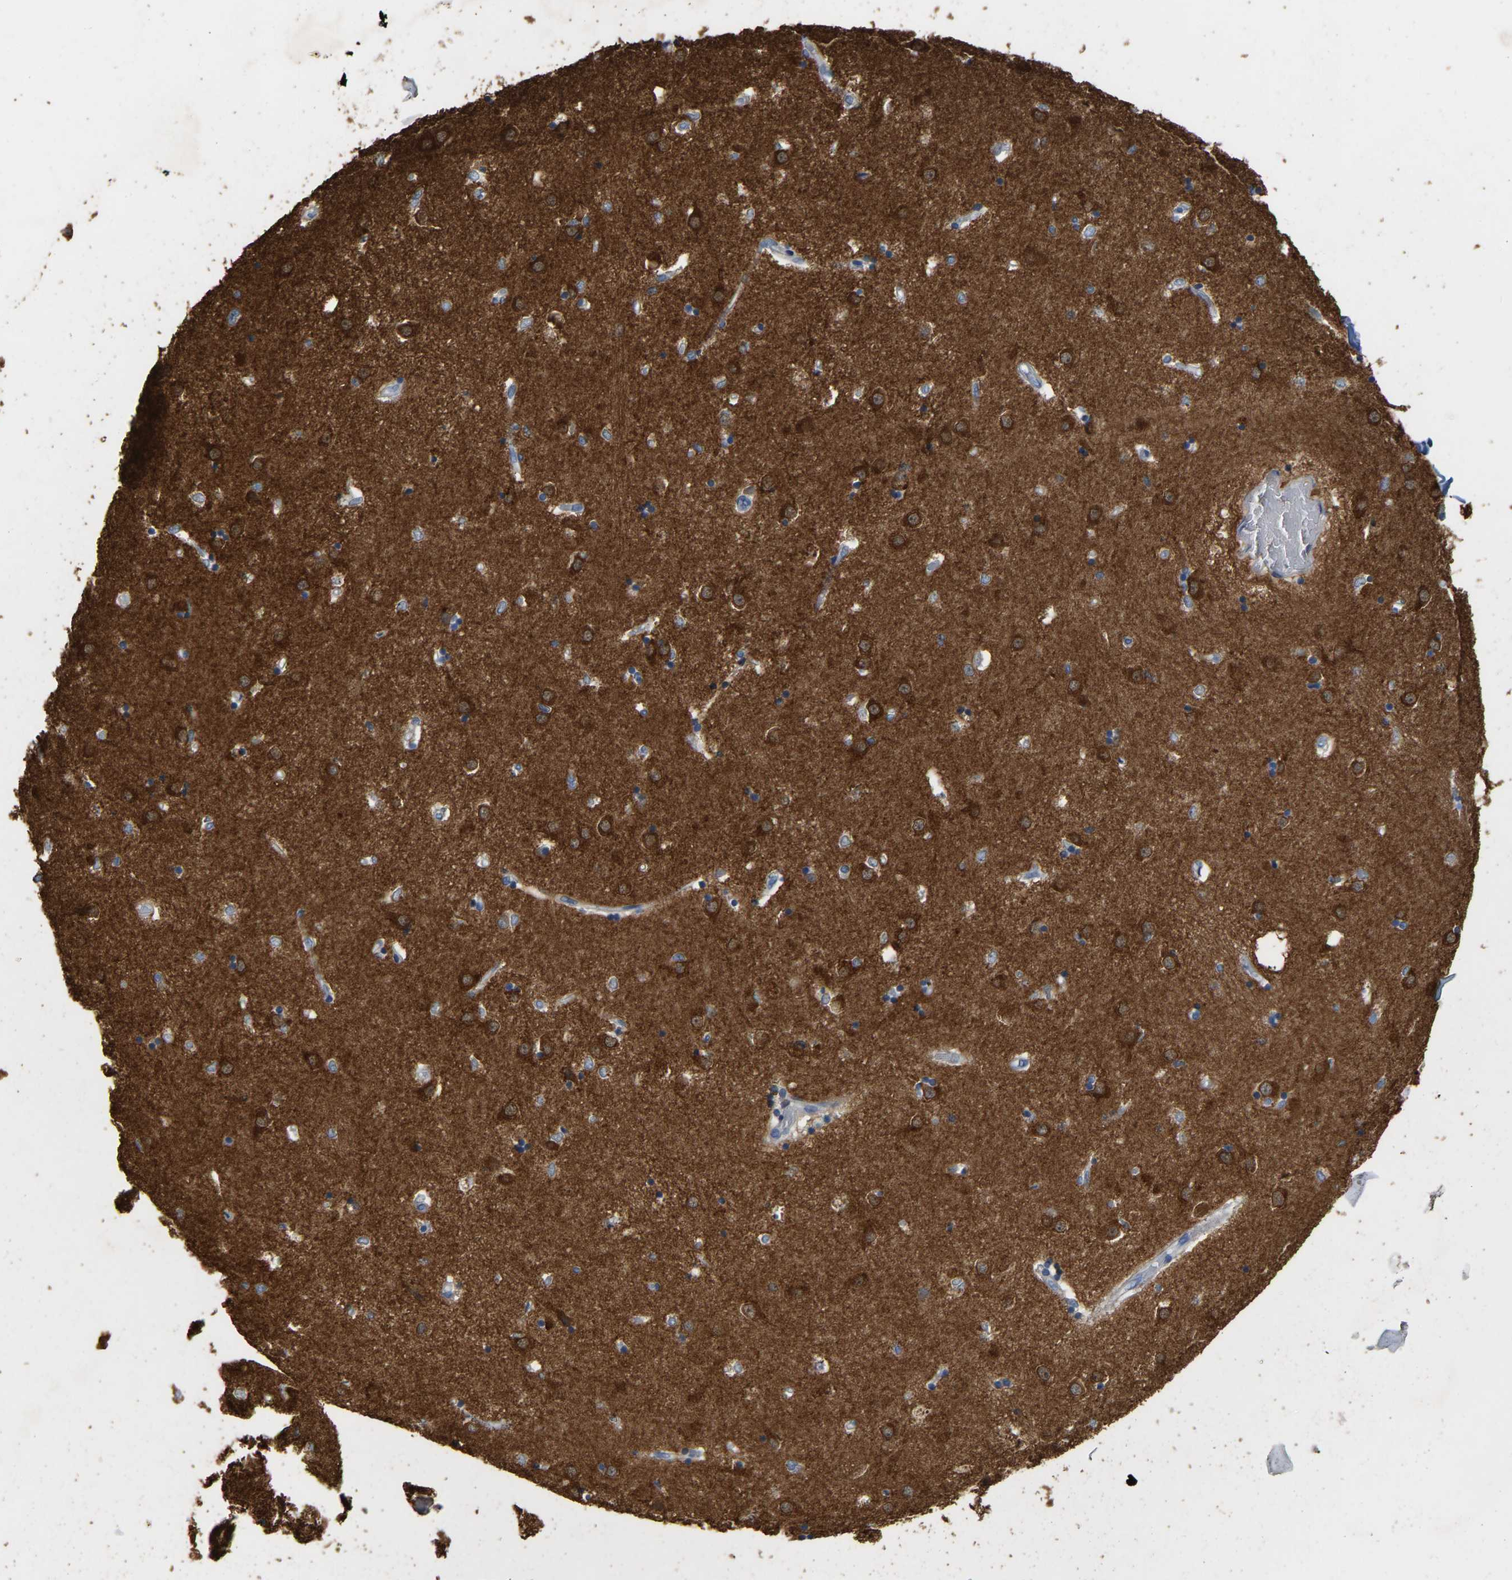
{"staining": {"intensity": "negative", "quantity": "none", "location": "none"}, "tissue": "caudate", "cell_type": "Glial cells", "image_type": "normal", "snomed": [{"axis": "morphology", "description": "Normal tissue, NOS"}, {"axis": "topography", "description": "Lateral ventricle wall"}], "caption": "Glial cells are negative for brown protein staining in unremarkable caudate. (DAB immunohistochemistry (IHC) visualized using brightfield microscopy, high magnification).", "gene": "NCS1", "patient": {"sex": "male", "age": 45}}